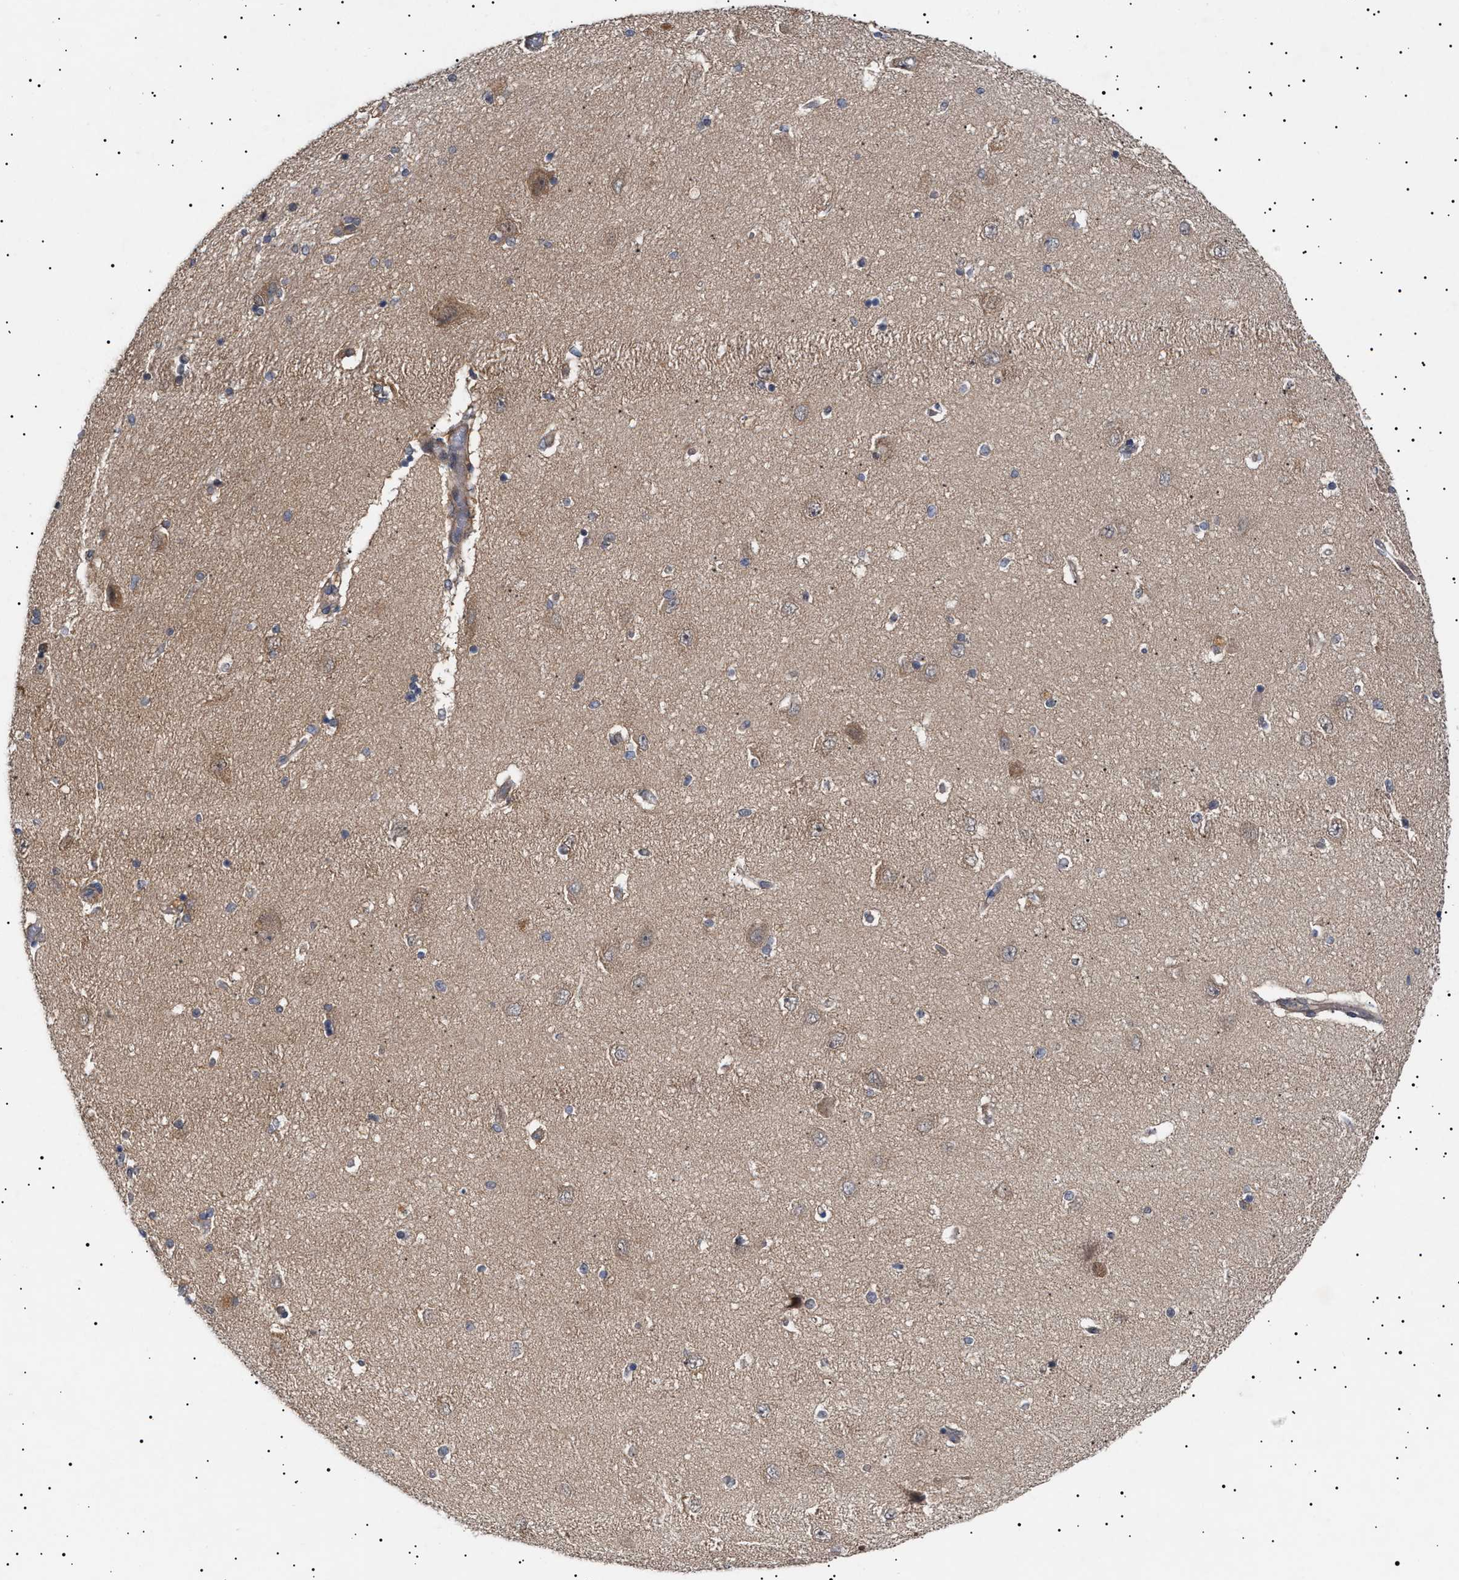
{"staining": {"intensity": "weak", "quantity": "<25%", "location": "cytoplasmic/membranous"}, "tissue": "hippocampus", "cell_type": "Glial cells", "image_type": "normal", "snomed": [{"axis": "morphology", "description": "Normal tissue, NOS"}, {"axis": "topography", "description": "Hippocampus"}], "caption": "An immunohistochemistry (IHC) histopathology image of benign hippocampus is shown. There is no staining in glial cells of hippocampus.", "gene": "NPLOC4", "patient": {"sex": "female", "age": 54}}